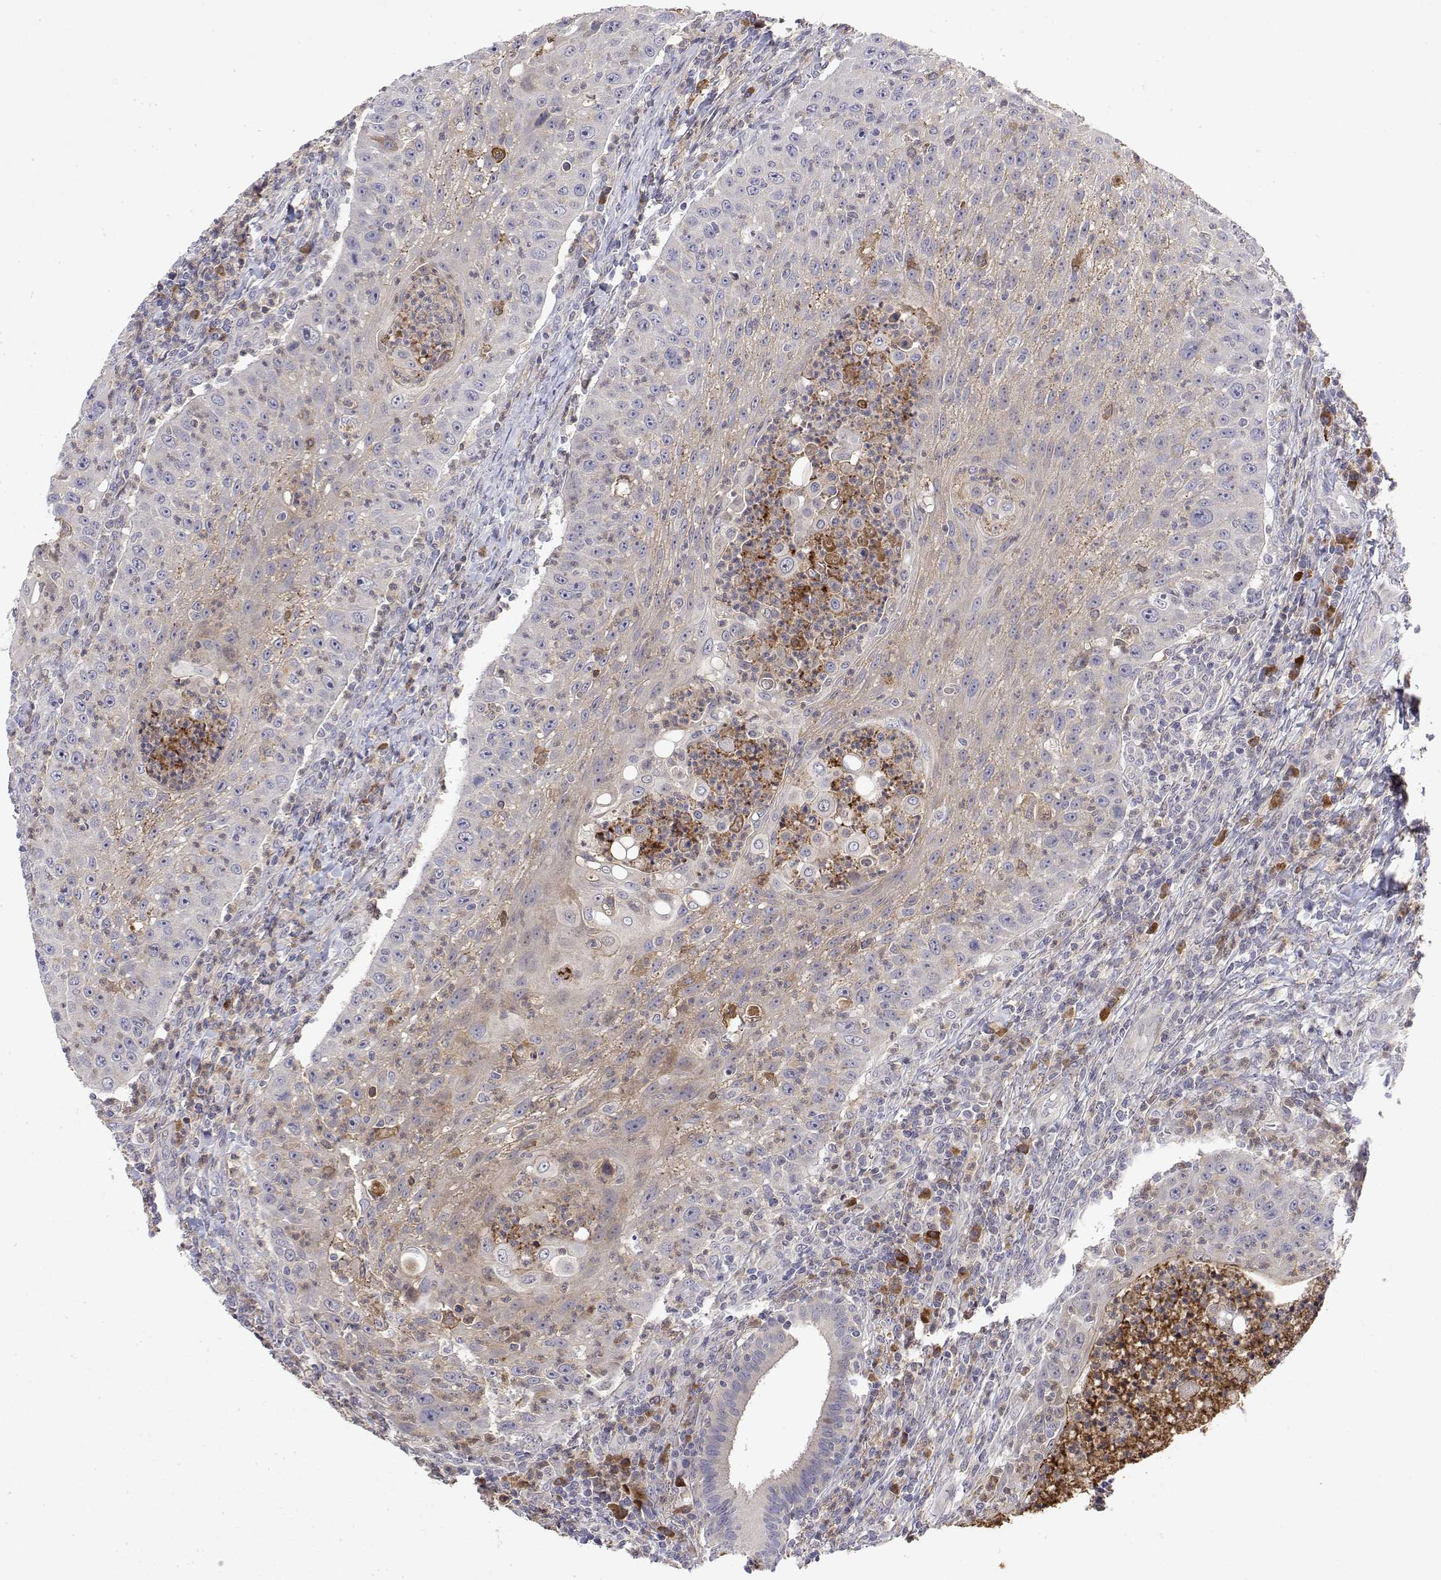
{"staining": {"intensity": "moderate", "quantity": "<25%", "location": "cytoplasmic/membranous"}, "tissue": "head and neck cancer", "cell_type": "Tumor cells", "image_type": "cancer", "snomed": [{"axis": "morphology", "description": "Squamous cell carcinoma, NOS"}, {"axis": "topography", "description": "Head-Neck"}], "caption": "Protein staining reveals moderate cytoplasmic/membranous positivity in approximately <25% of tumor cells in head and neck squamous cell carcinoma.", "gene": "IGFBP4", "patient": {"sex": "male", "age": 69}}